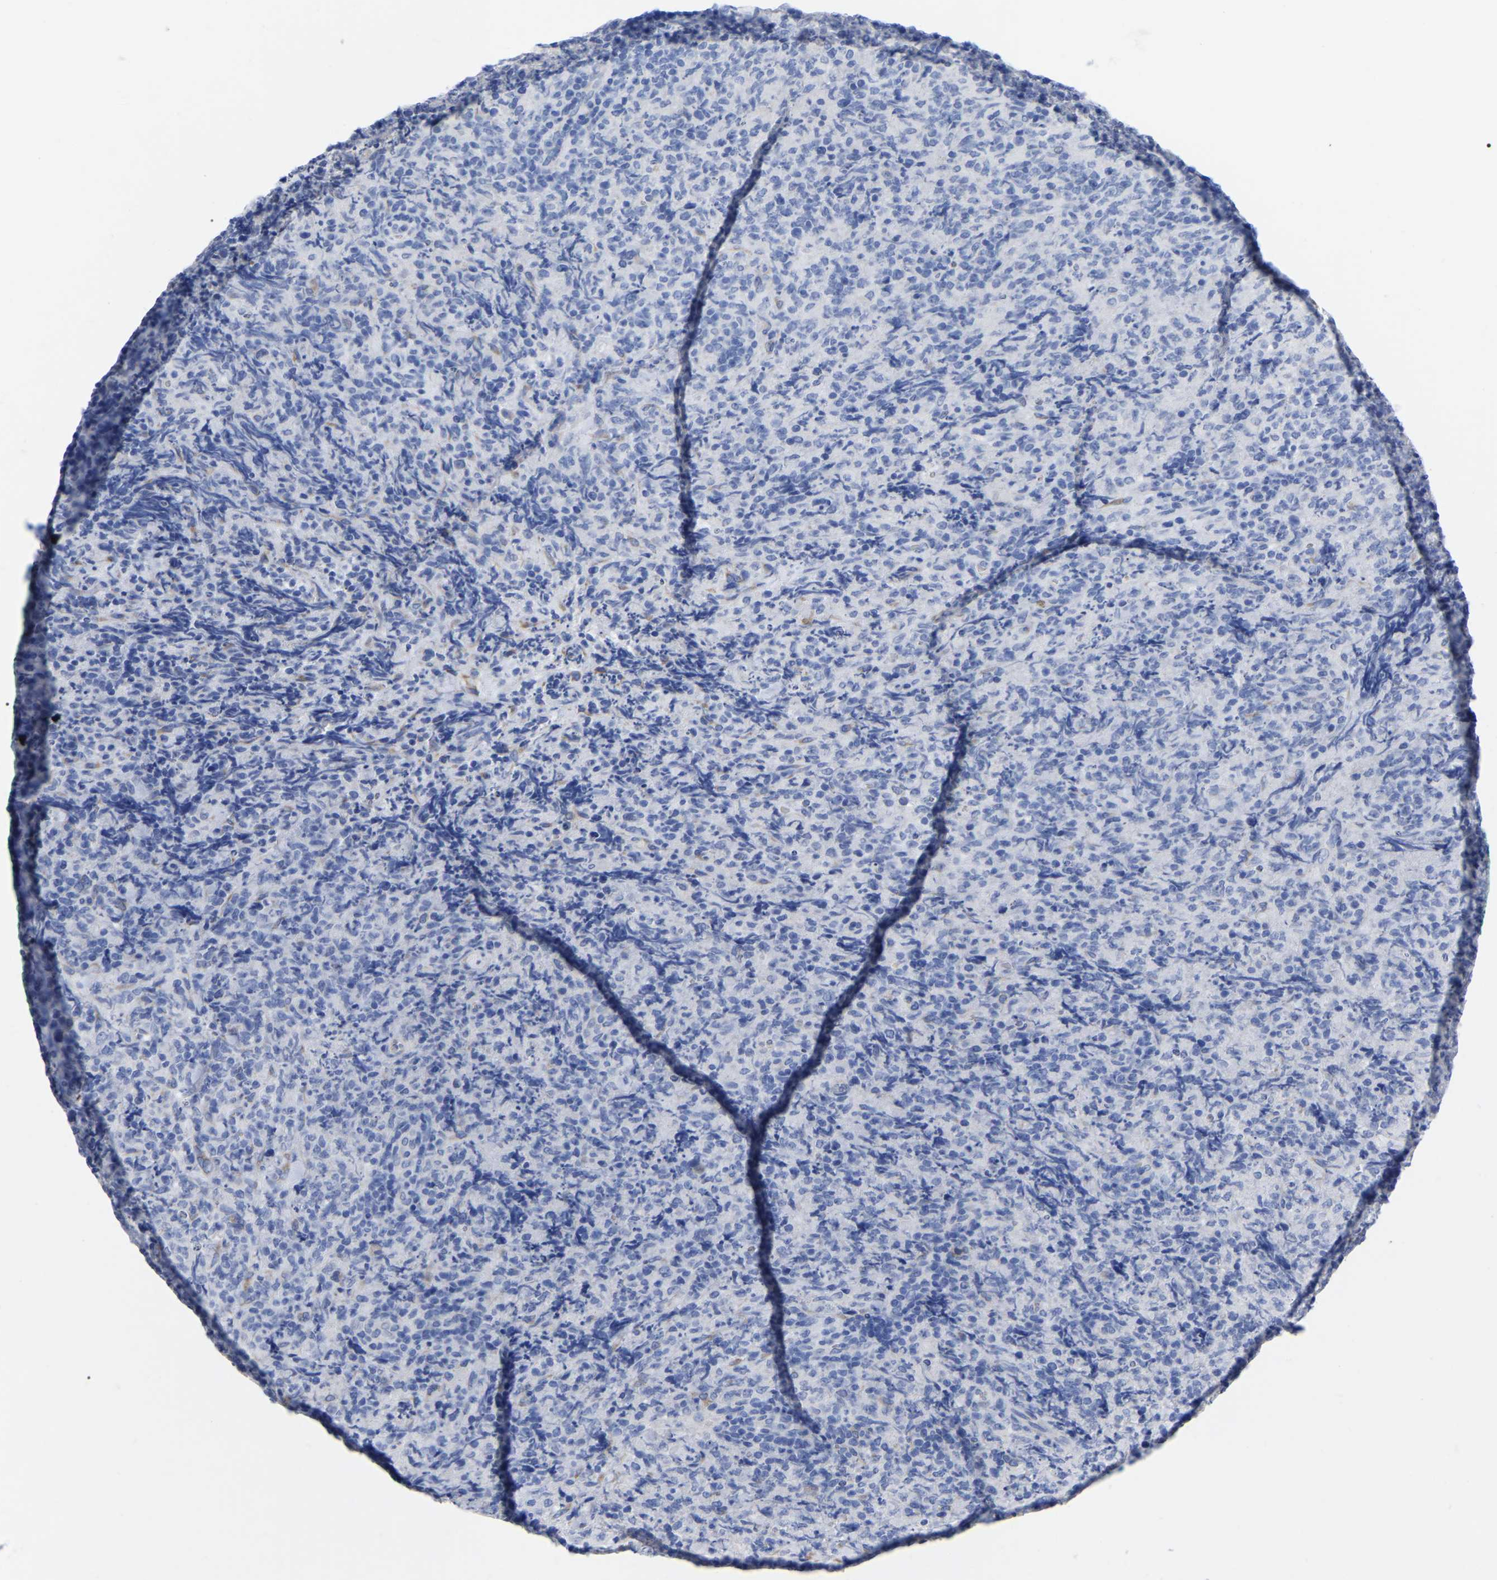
{"staining": {"intensity": "negative", "quantity": "none", "location": "none"}, "tissue": "lymphoma", "cell_type": "Tumor cells", "image_type": "cancer", "snomed": [{"axis": "morphology", "description": "Malignant lymphoma, non-Hodgkin's type, High grade"}, {"axis": "topography", "description": "Tonsil"}], "caption": "Histopathology image shows no significant protein expression in tumor cells of lymphoma.", "gene": "GDF3", "patient": {"sex": "female", "age": 36}}